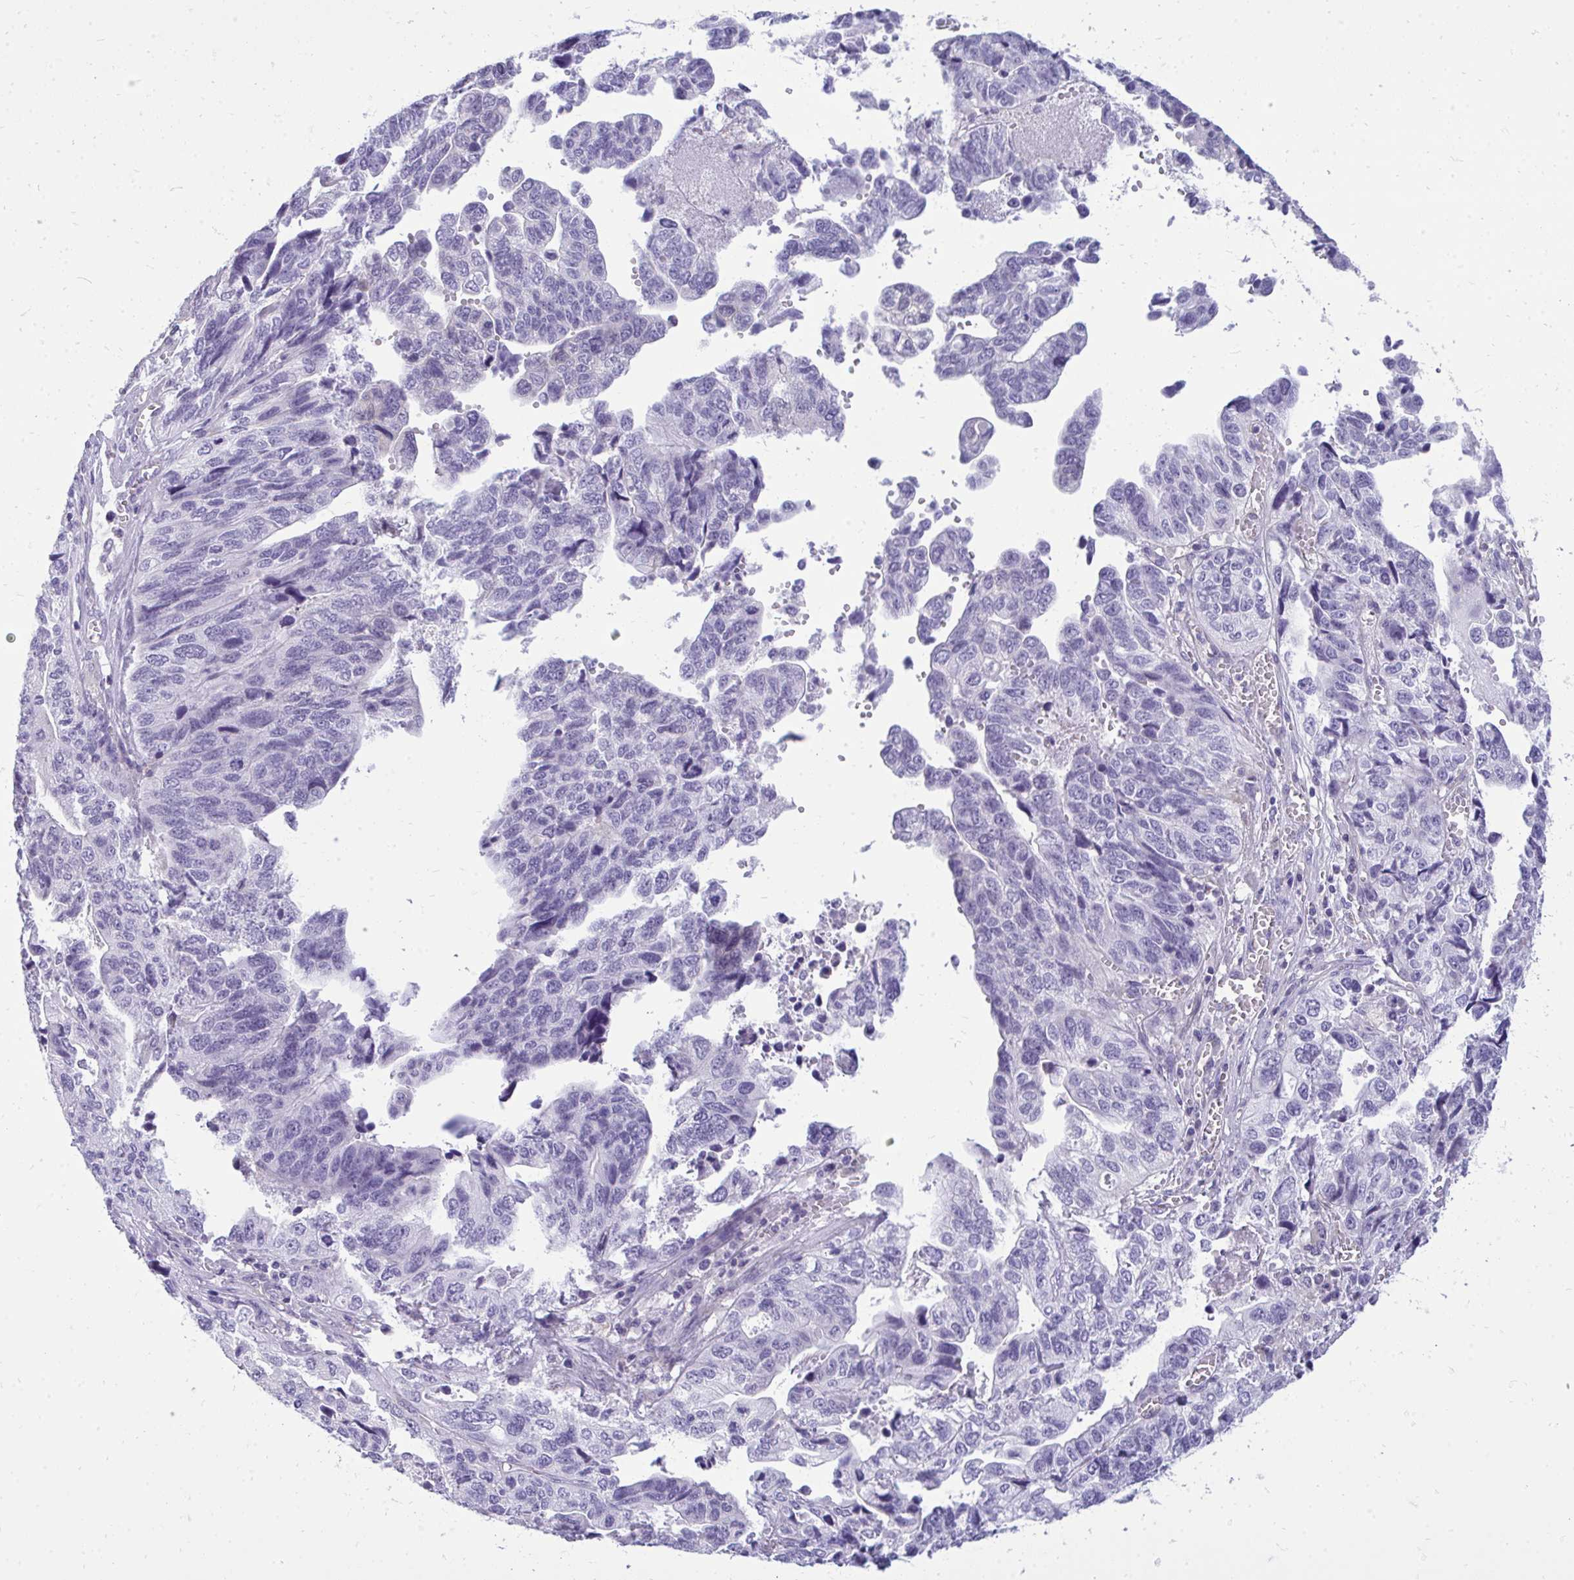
{"staining": {"intensity": "negative", "quantity": "none", "location": "none"}, "tissue": "stomach cancer", "cell_type": "Tumor cells", "image_type": "cancer", "snomed": [{"axis": "morphology", "description": "Adenocarcinoma, NOS"}, {"axis": "topography", "description": "Stomach, upper"}], "caption": "Image shows no protein staining in tumor cells of stomach cancer tissue.", "gene": "FABP3", "patient": {"sex": "female", "age": 67}}